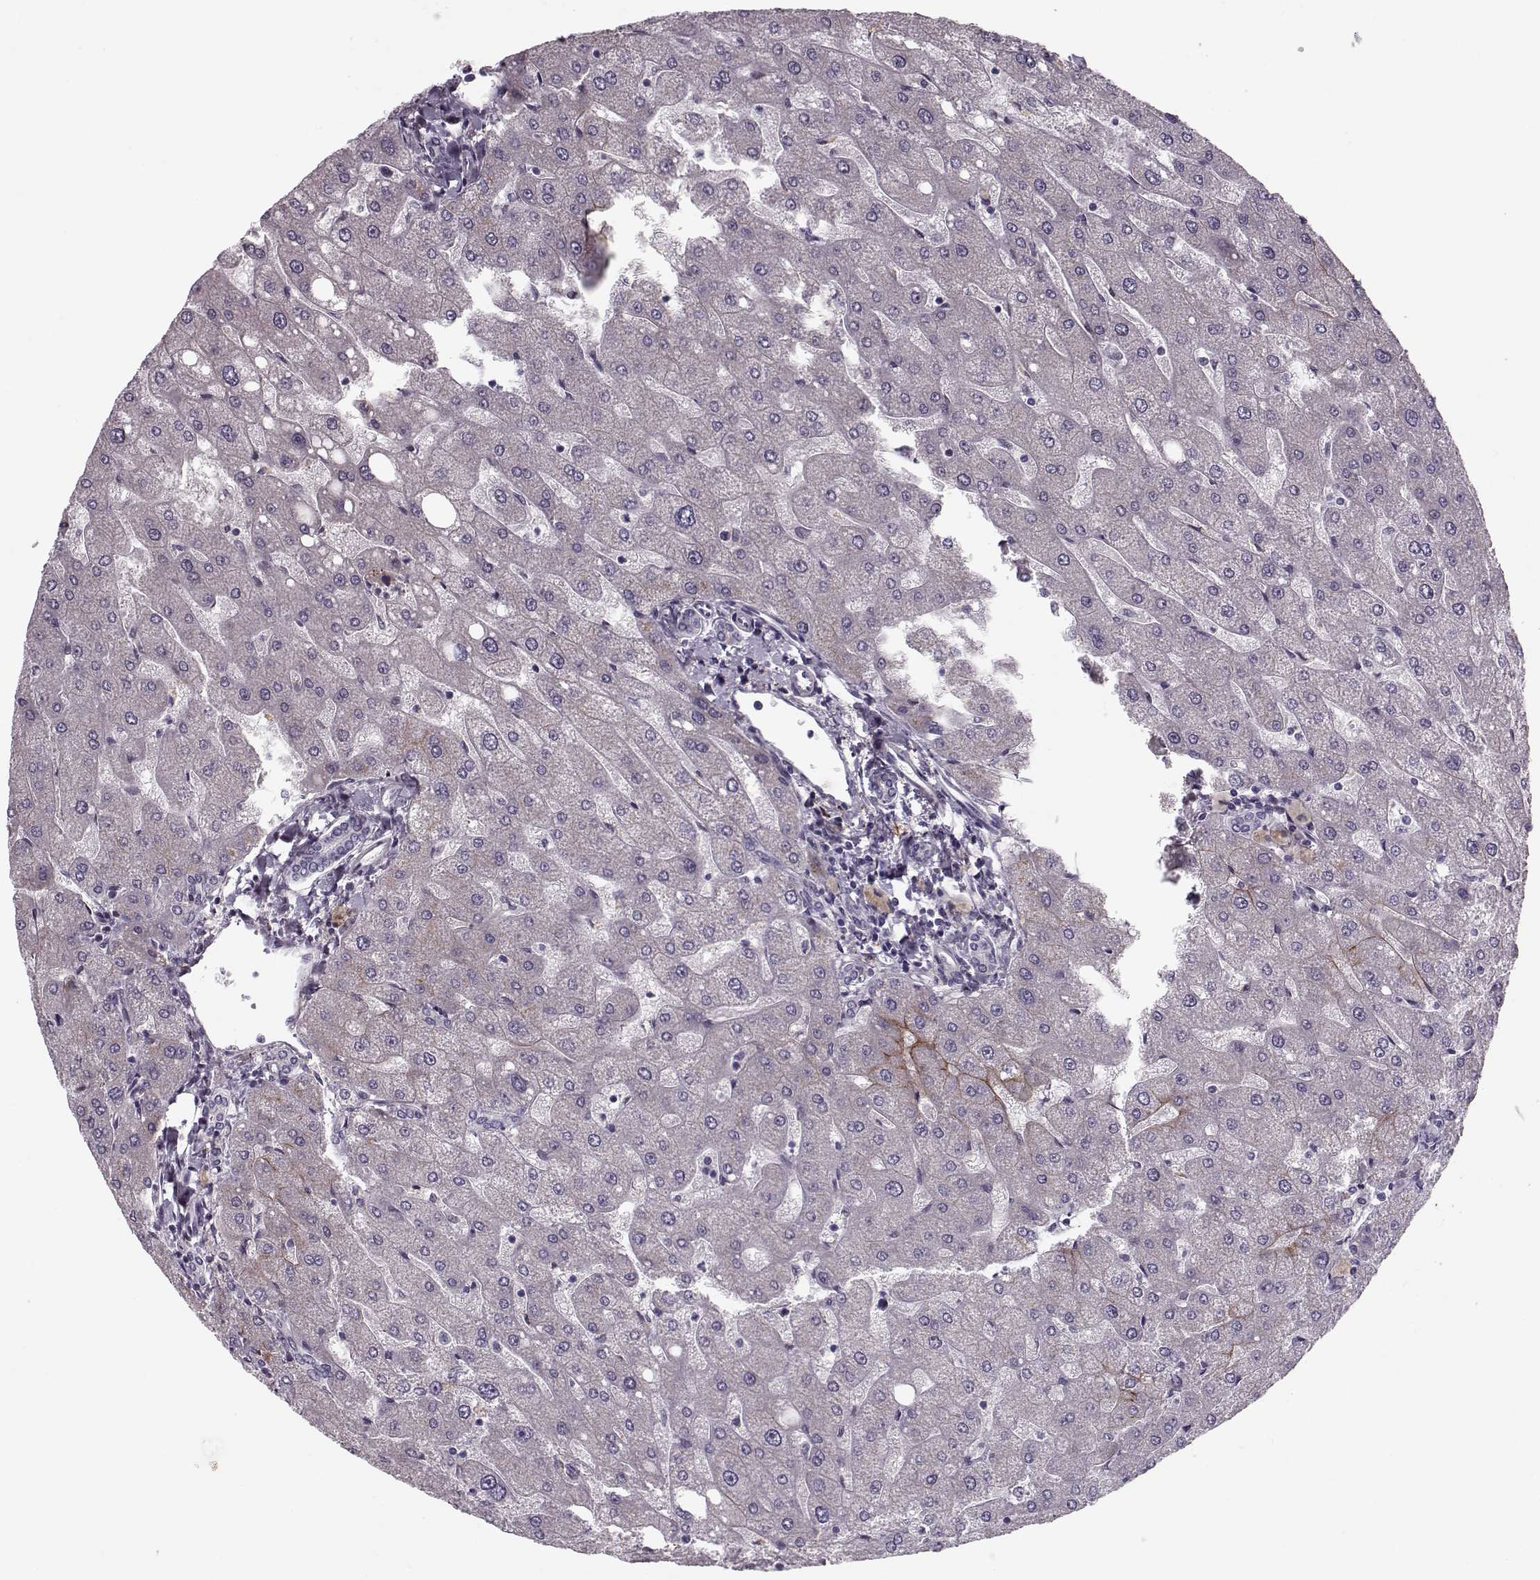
{"staining": {"intensity": "negative", "quantity": "none", "location": "none"}, "tissue": "liver", "cell_type": "Cholangiocytes", "image_type": "normal", "snomed": [{"axis": "morphology", "description": "Normal tissue, NOS"}, {"axis": "topography", "description": "Liver"}], "caption": "An IHC photomicrograph of benign liver is shown. There is no staining in cholangiocytes of liver. The staining is performed using DAB (3,3'-diaminobenzidine) brown chromogen with nuclei counter-stained in using hematoxylin.", "gene": "DNAI3", "patient": {"sex": "male", "age": 67}}